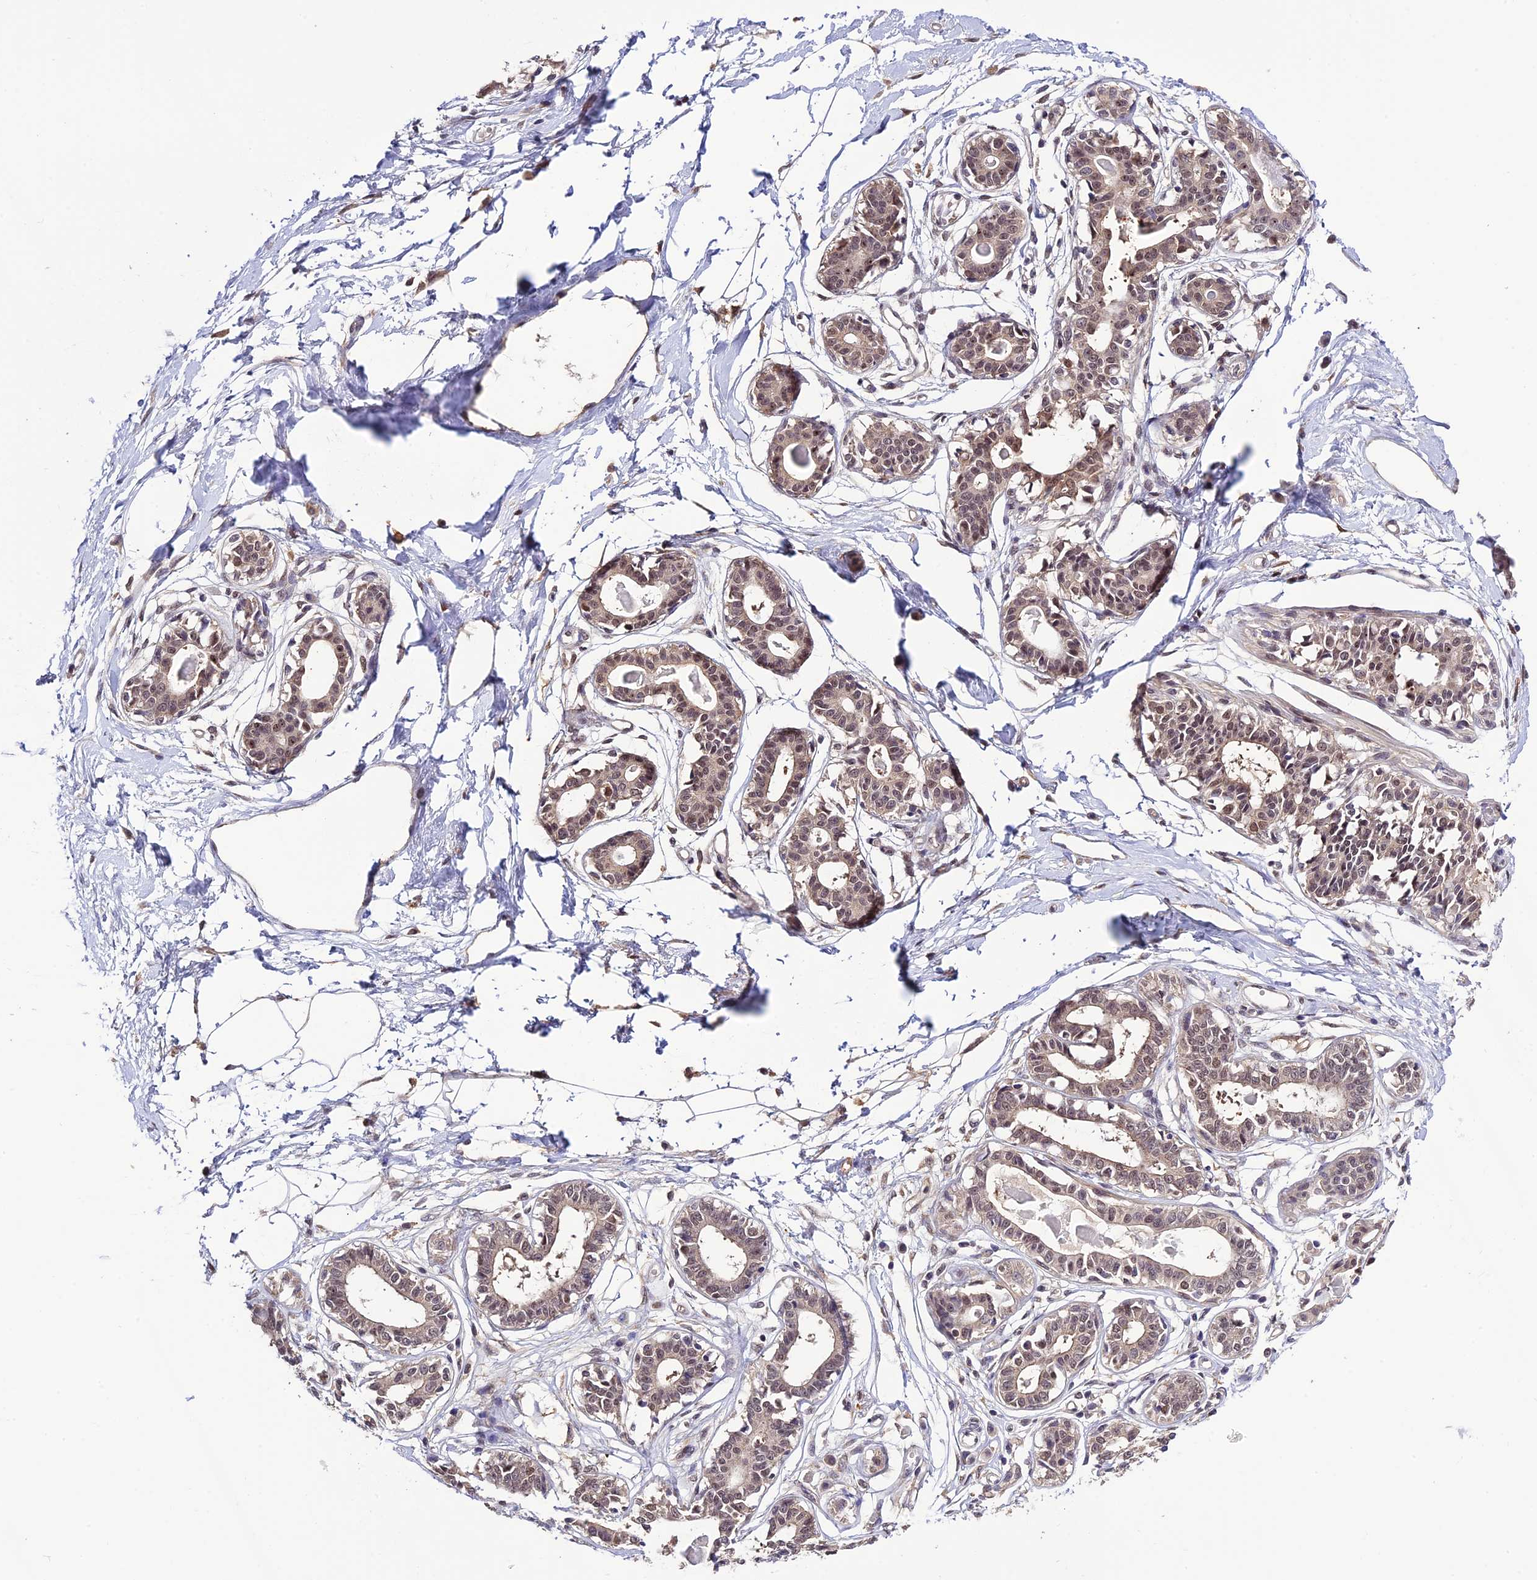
{"staining": {"intensity": "negative", "quantity": "none", "location": "none"}, "tissue": "breast", "cell_type": "Adipocytes", "image_type": "normal", "snomed": [{"axis": "morphology", "description": "Normal tissue, NOS"}, {"axis": "topography", "description": "Breast"}], "caption": "Protein analysis of normal breast exhibits no significant positivity in adipocytes. Brightfield microscopy of immunohistochemistry (IHC) stained with DAB (brown) and hematoxylin (blue), captured at high magnification.", "gene": "MNS1", "patient": {"sex": "female", "age": 45}}